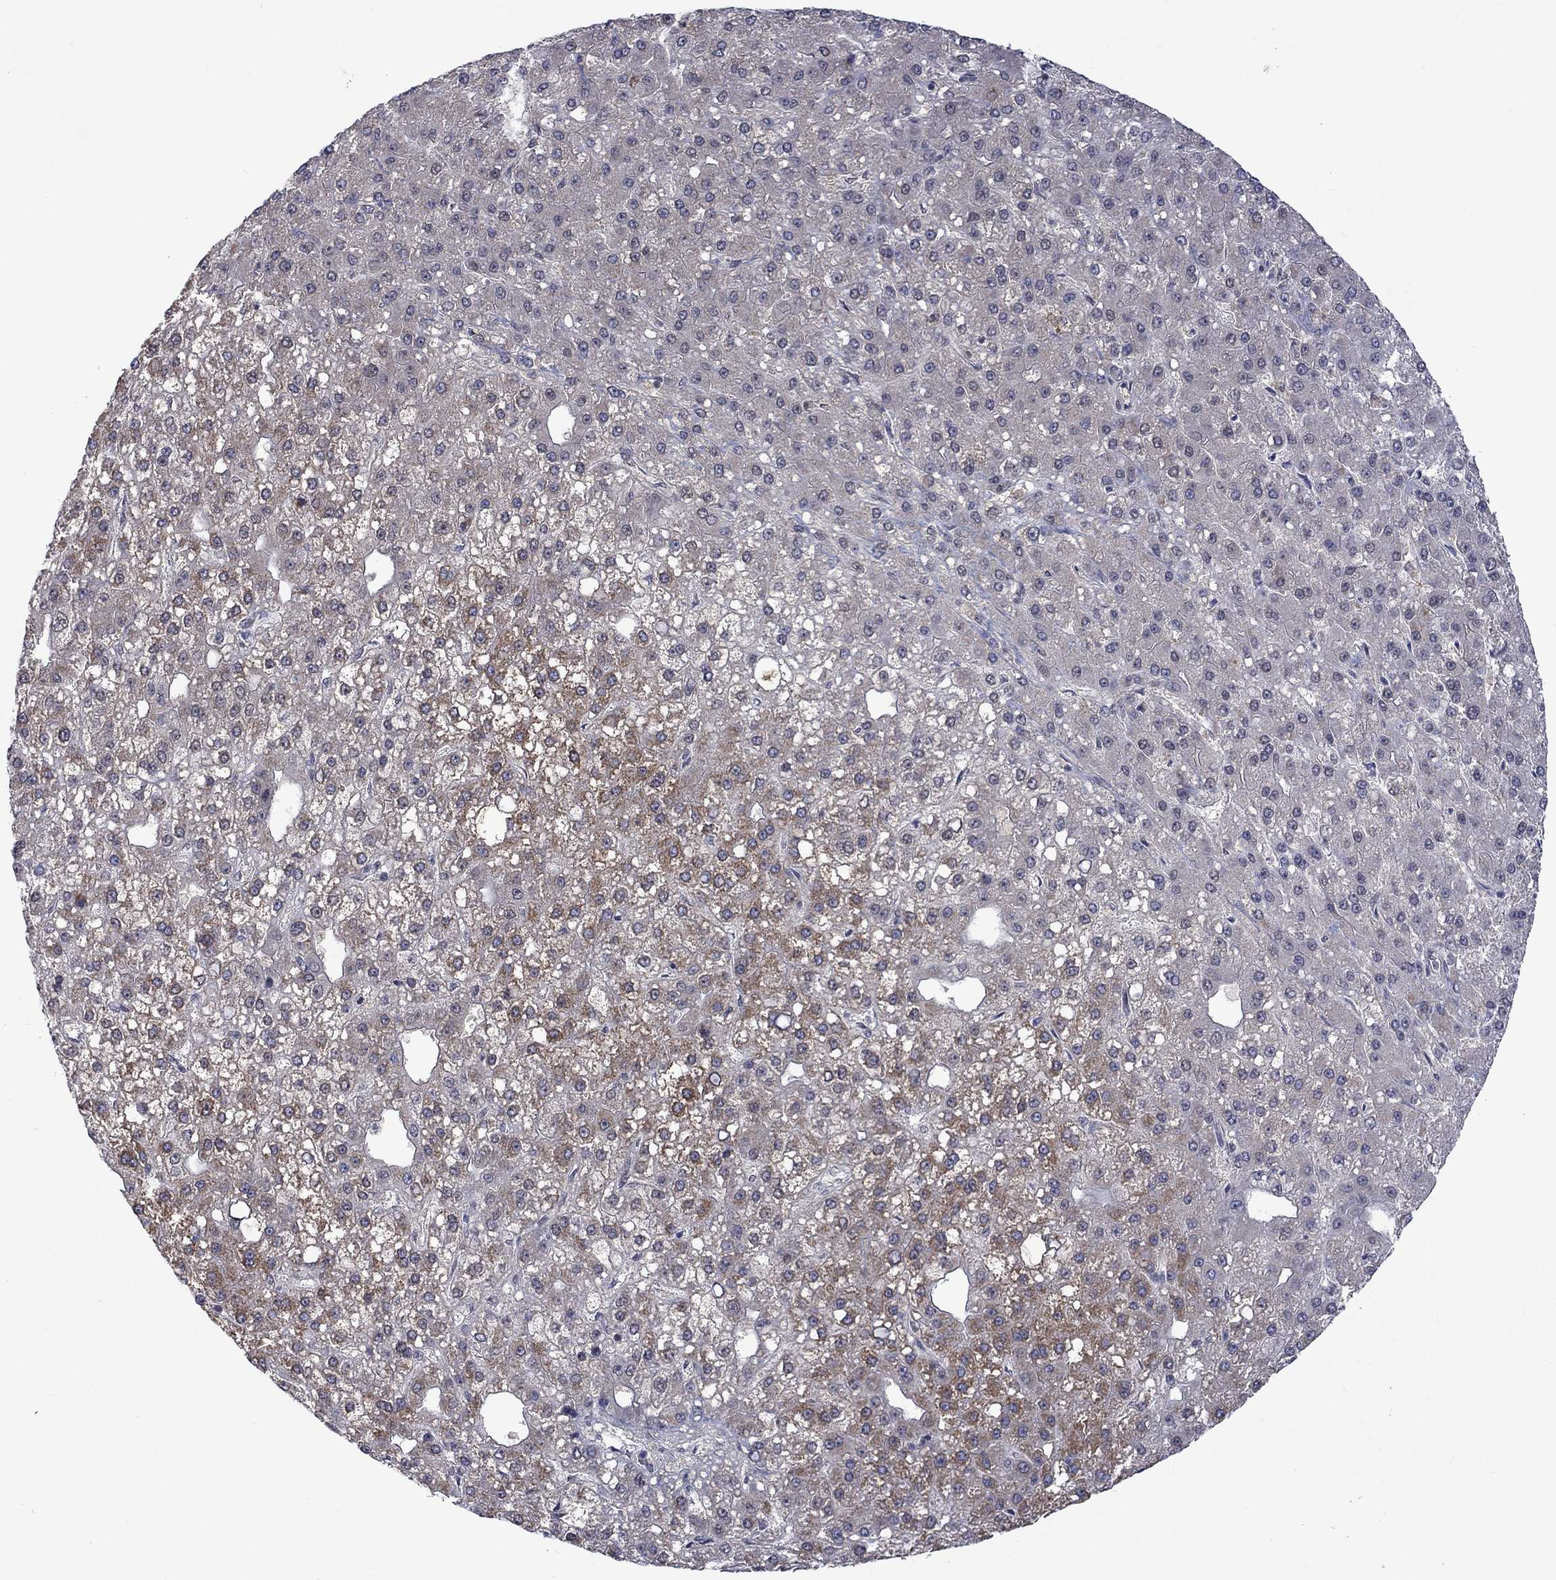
{"staining": {"intensity": "moderate", "quantity": "<25%", "location": "cytoplasmic/membranous"}, "tissue": "liver cancer", "cell_type": "Tumor cells", "image_type": "cancer", "snomed": [{"axis": "morphology", "description": "Carcinoma, Hepatocellular, NOS"}, {"axis": "topography", "description": "Liver"}], "caption": "A low amount of moderate cytoplasmic/membranous positivity is present in about <25% of tumor cells in liver cancer tissue.", "gene": "KCNJ16", "patient": {"sex": "male", "age": 67}}